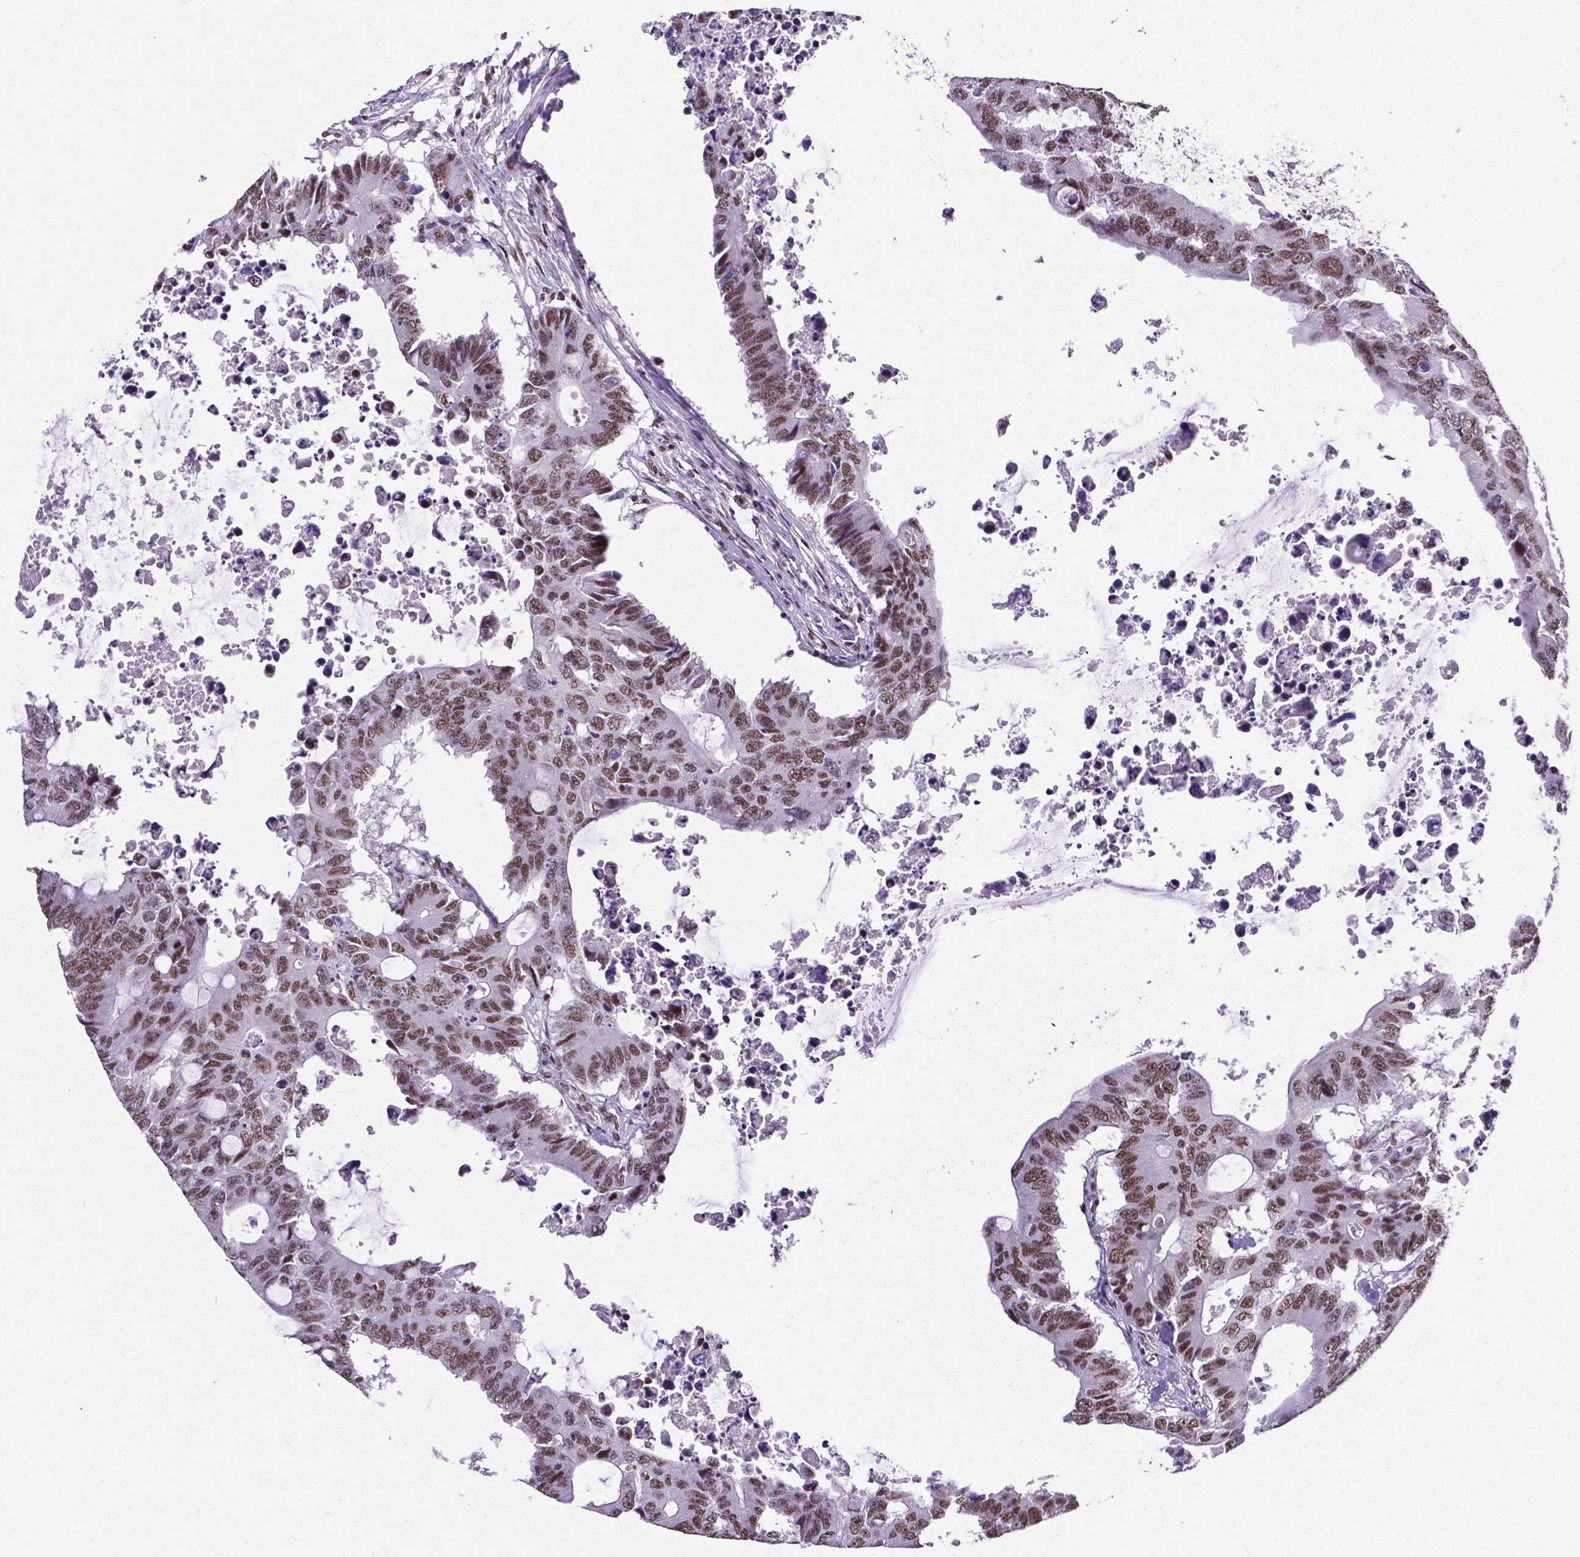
{"staining": {"intensity": "moderate", "quantity": ">75%", "location": "nuclear"}, "tissue": "colorectal cancer", "cell_type": "Tumor cells", "image_type": "cancer", "snomed": [{"axis": "morphology", "description": "Adenocarcinoma, NOS"}, {"axis": "topography", "description": "Colon"}], "caption": "The micrograph reveals staining of colorectal cancer, revealing moderate nuclear protein positivity (brown color) within tumor cells.", "gene": "REST", "patient": {"sex": "male", "age": 71}}